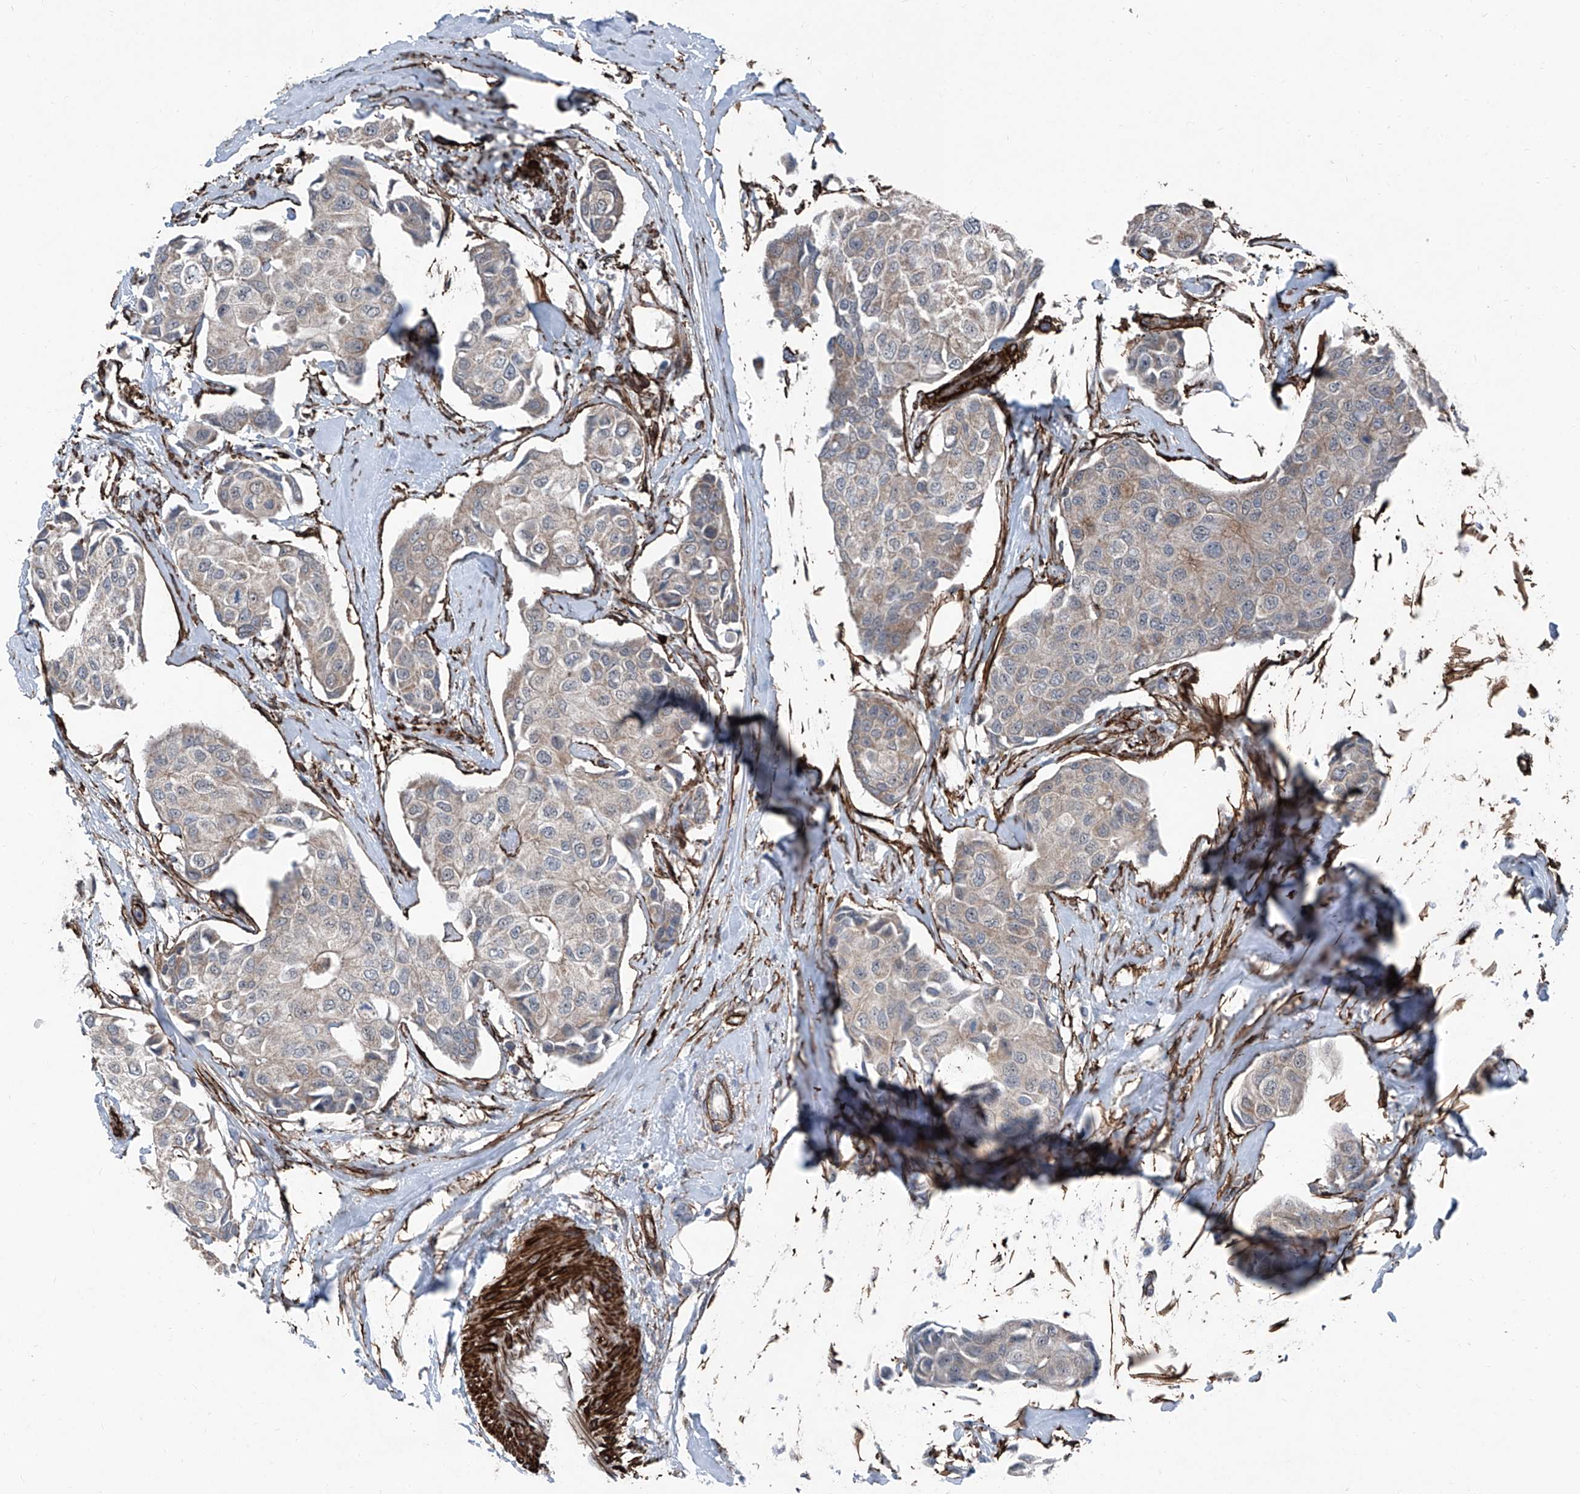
{"staining": {"intensity": "negative", "quantity": "none", "location": "none"}, "tissue": "breast cancer", "cell_type": "Tumor cells", "image_type": "cancer", "snomed": [{"axis": "morphology", "description": "Duct carcinoma"}, {"axis": "topography", "description": "Breast"}], "caption": "IHC histopathology image of neoplastic tissue: human breast cancer stained with DAB reveals no significant protein expression in tumor cells. The staining is performed using DAB brown chromogen with nuclei counter-stained in using hematoxylin.", "gene": "COA7", "patient": {"sex": "female", "age": 80}}